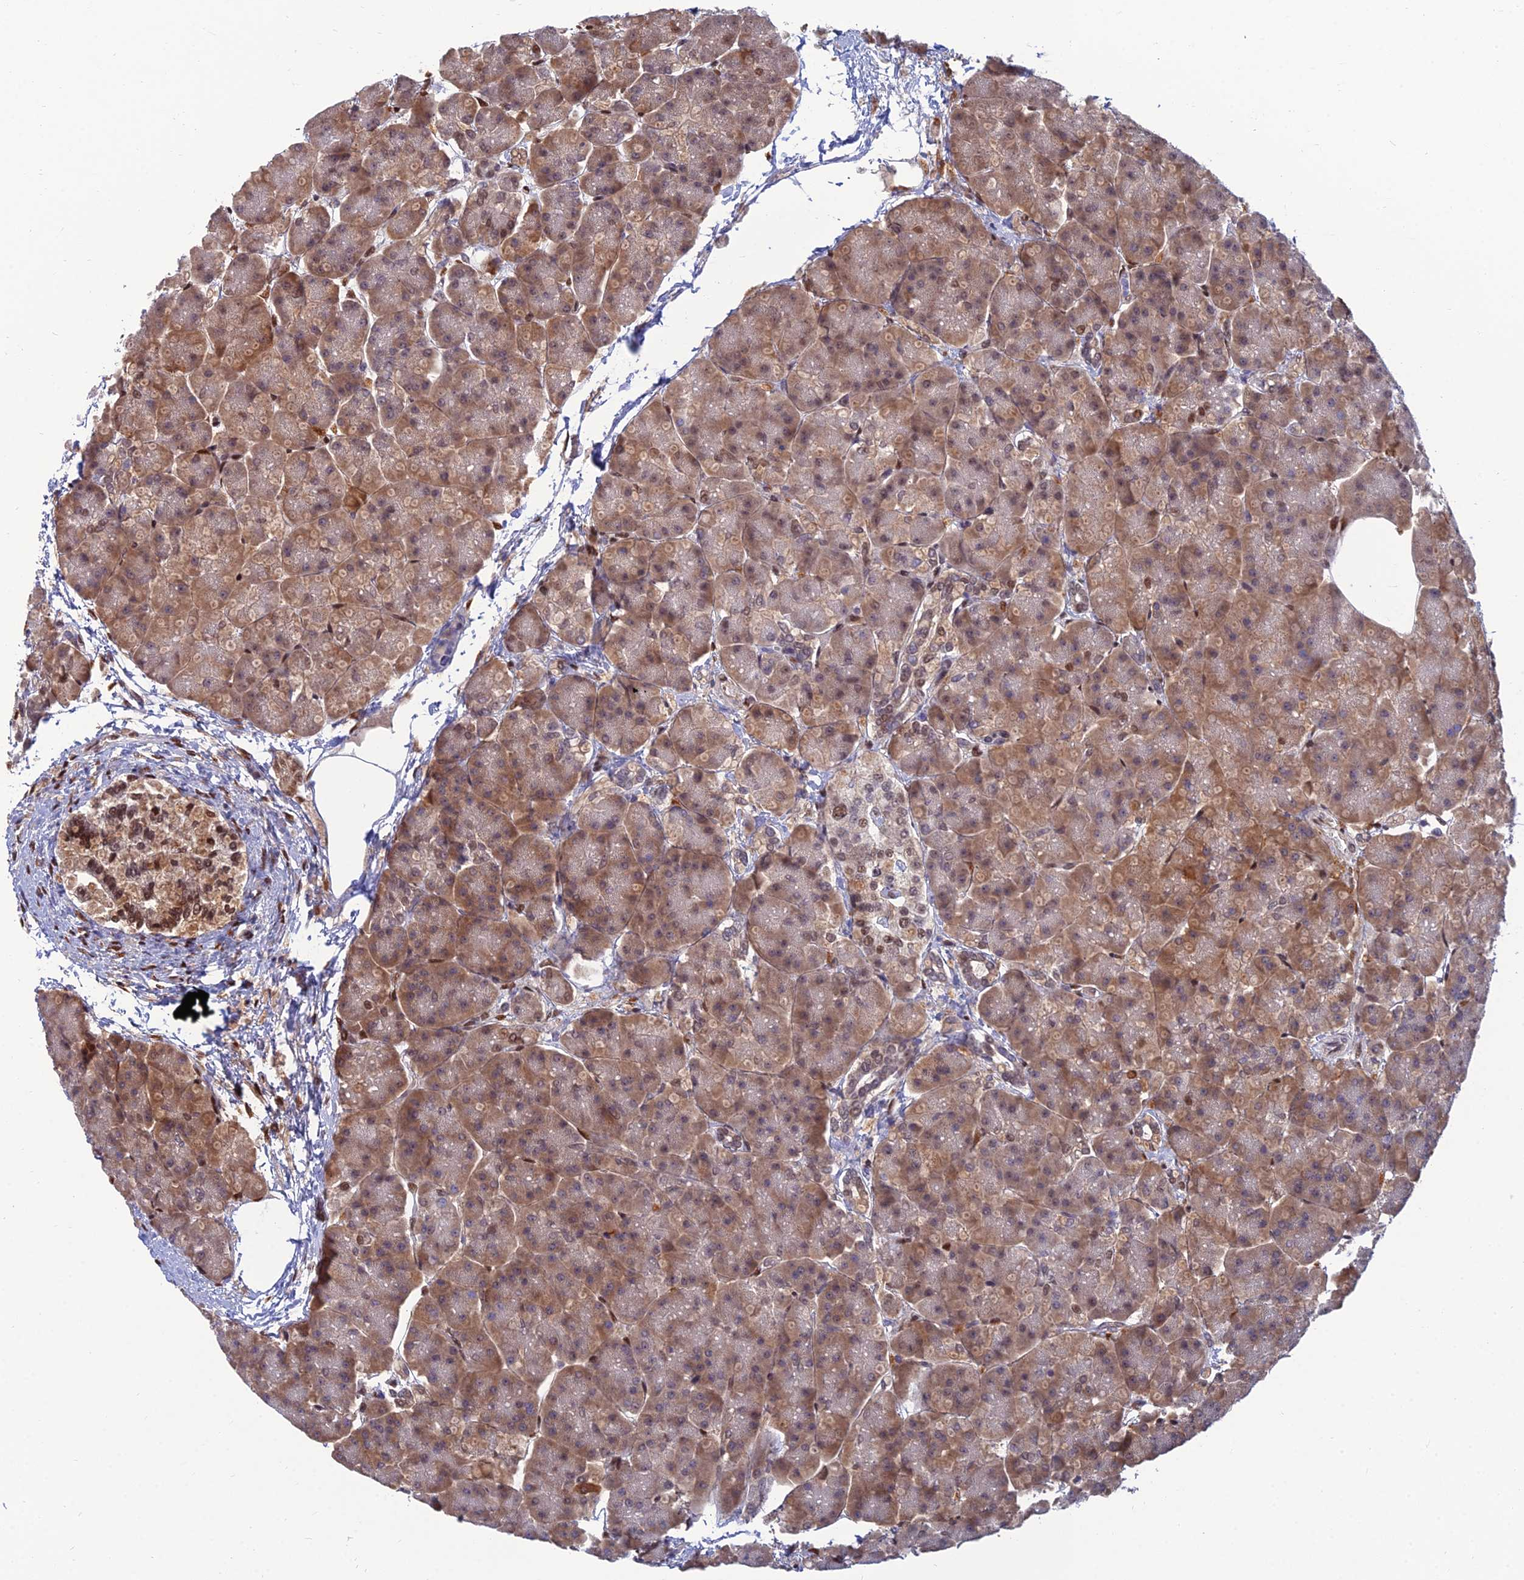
{"staining": {"intensity": "moderate", "quantity": ">75%", "location": "cytoplasmic/membranous,nuclear"}, "tissue": "pancreas", "cell_type": "Exocrine glandular cells", "image_type": "normal", "snomed": [{"axis": "morphology", "description": "Normal tissue, NOS"}, {"axis": "topography", "description": "Pancreas"}], "caption": "Immunohistochemical staining of normal human pancreas displays medium levels of moderate cytoplasmic/membranous,nuclear staining in about >75% of exocrine glandular cells.", "gene": "DNPEP", "patient": {"sex": "female", "age": 70}}